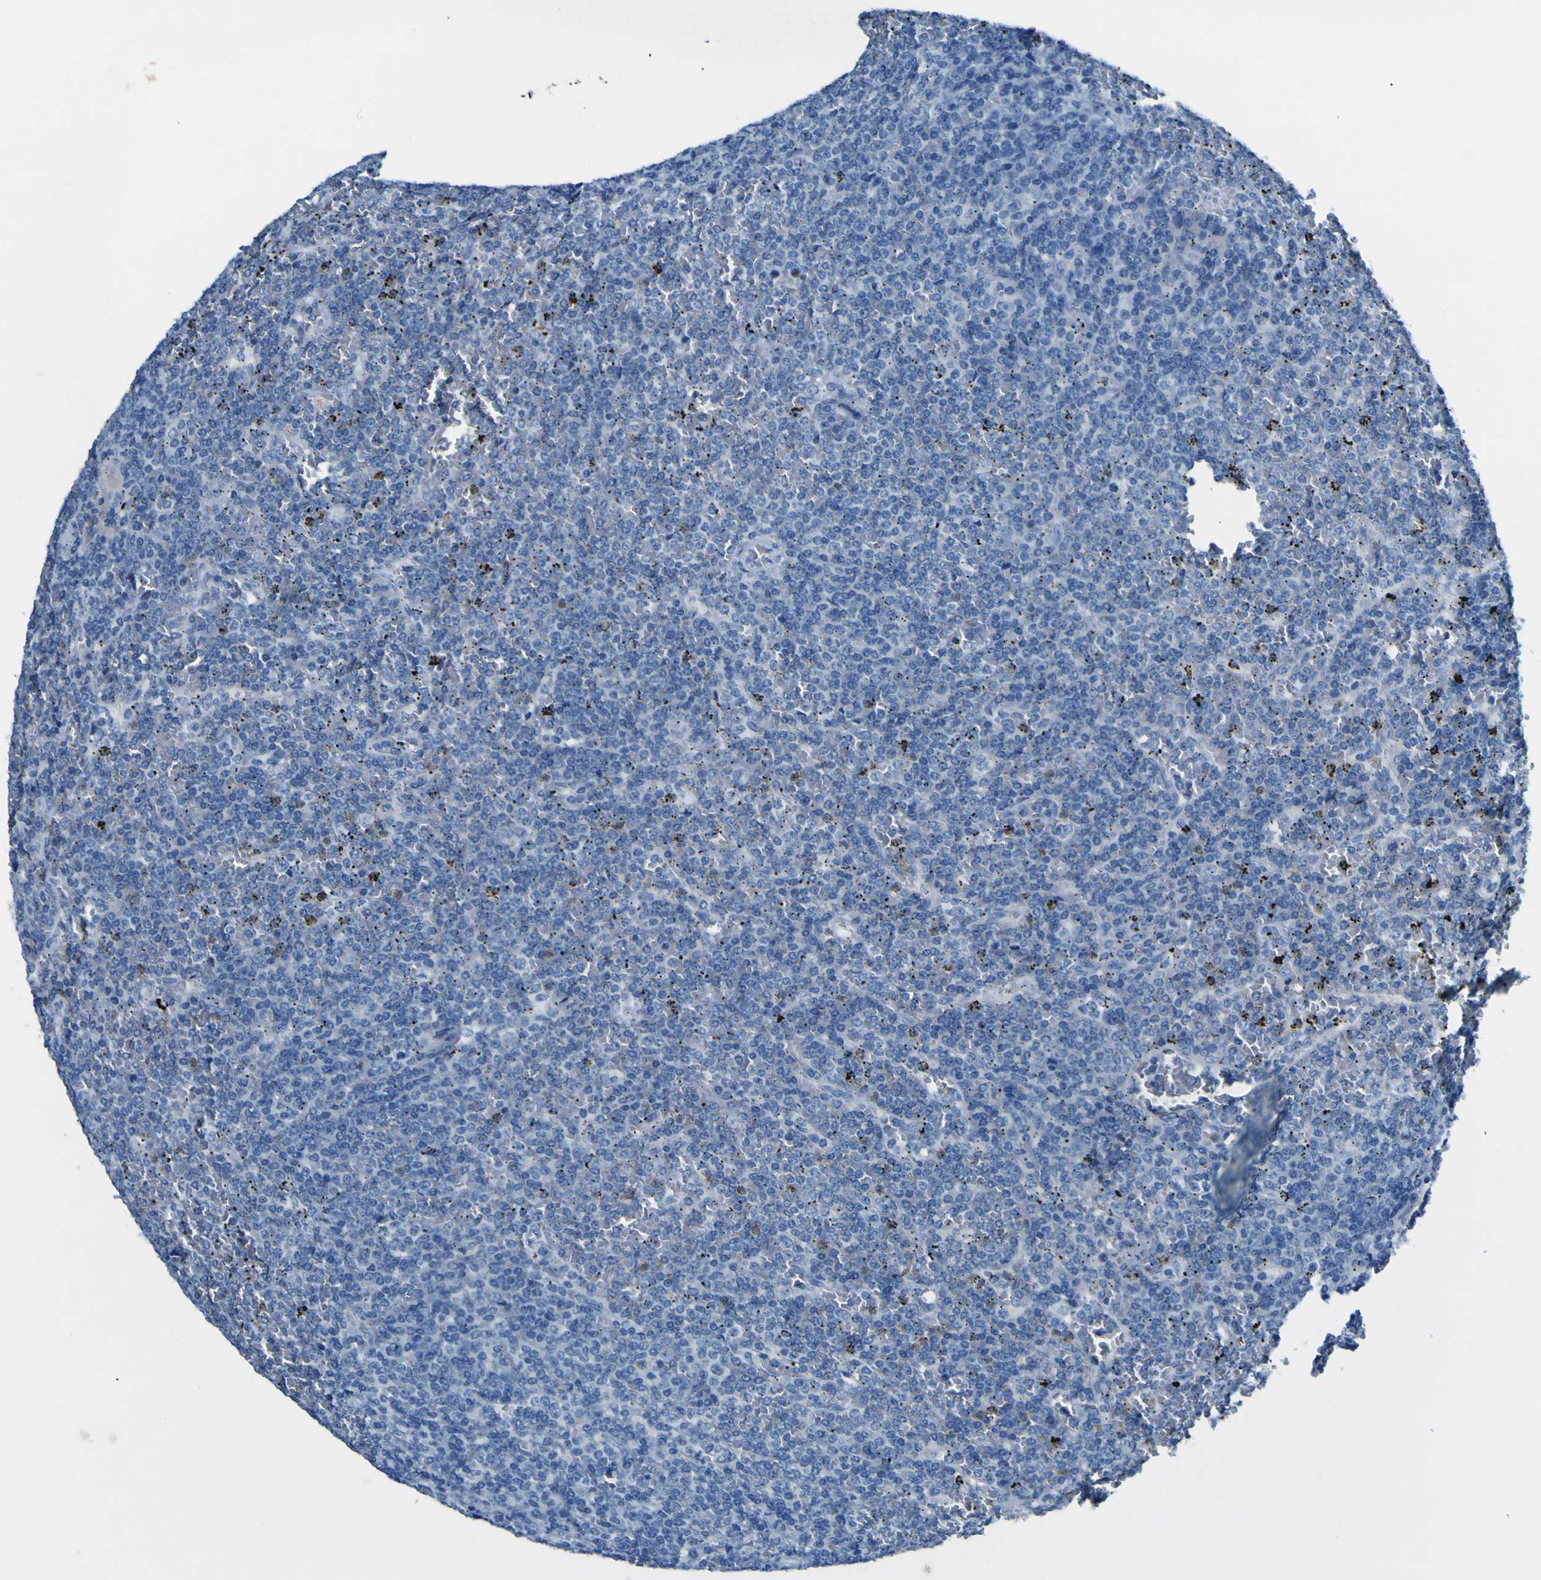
{"staining": {"intensity": "negative", "quantity": "none", "location": "none"}, "tissue": "lymphoma", "cell_type": "Tumor cells", "image_type": "cancer", "snomed": [{"axis": "morphology", "description": "Malignant lymphoma, non-Hodgkin's type, Low grade"}, {"axis": "topography", "description": "Spleen"}], "caption": "Immunohistochemistry photomicrograph of human malignant lymphoma, non-Hodgkin's type (low-grade) stained for a protein (brown), which exhibits no positivity in tumor cells.", "gene": "PHKG1", "patient": {"sex": "female", "age": 19}}